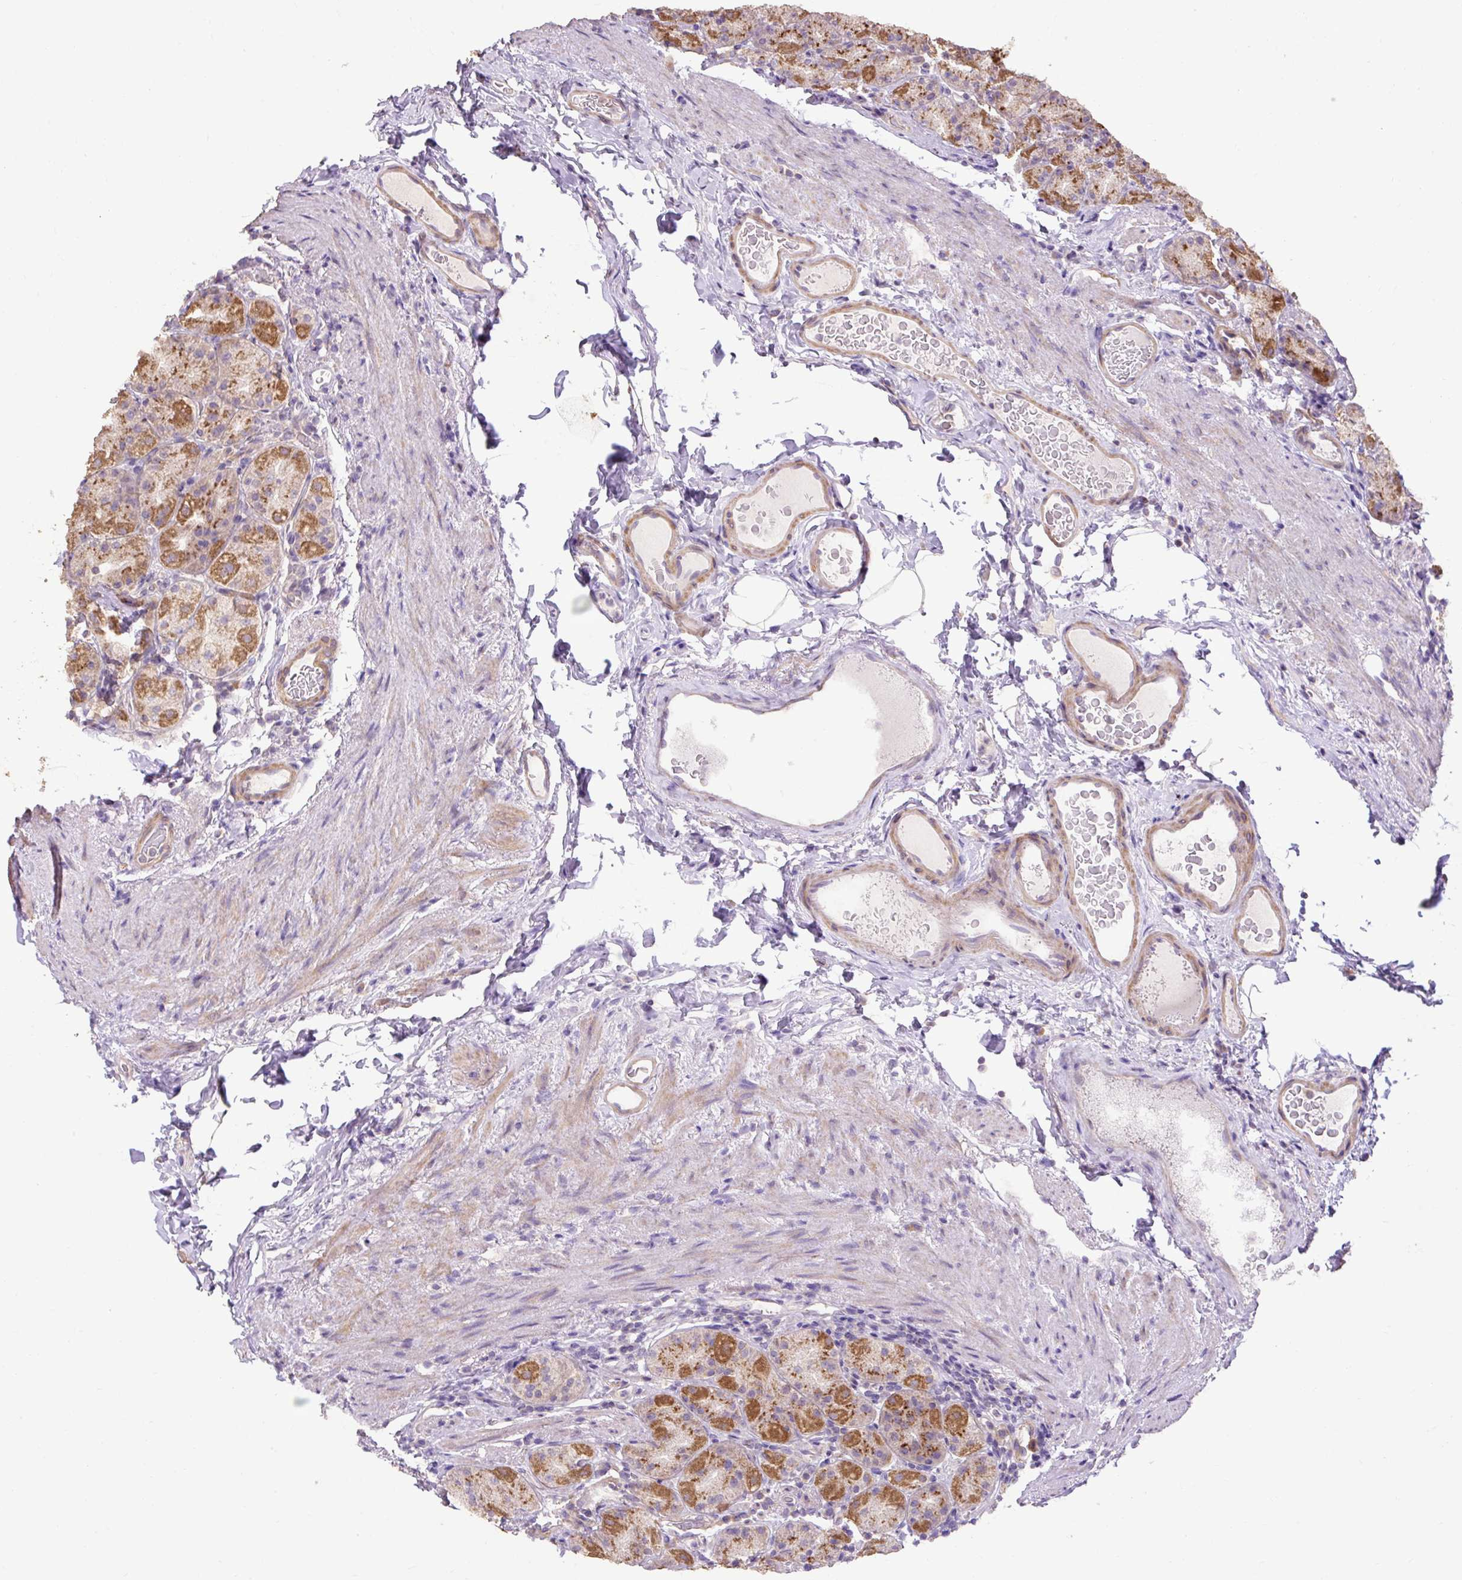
{"staining": {"intensity": "strong", "quantity": "25%-75%", "location": "cytoplasmic/membranous"}, "tissue": "stomach", "cell_type": "Glandular cells", "image_type": "normal", "snomed": [{"axis": "morphology", "description": "Normal tissue, NOS"}, {"axis": "topography", "description": "Stomach, upper"}, {"axis": "topography", "description": "Stomach"}], "caption": "Immunohistochemical staining of normal human stomach shows strong cytoplasmic/membranous protein staining in approximately 25%-75% of glandular cells.", "gene": "ABR", "patient": {"sex": "male", "age": 68}}